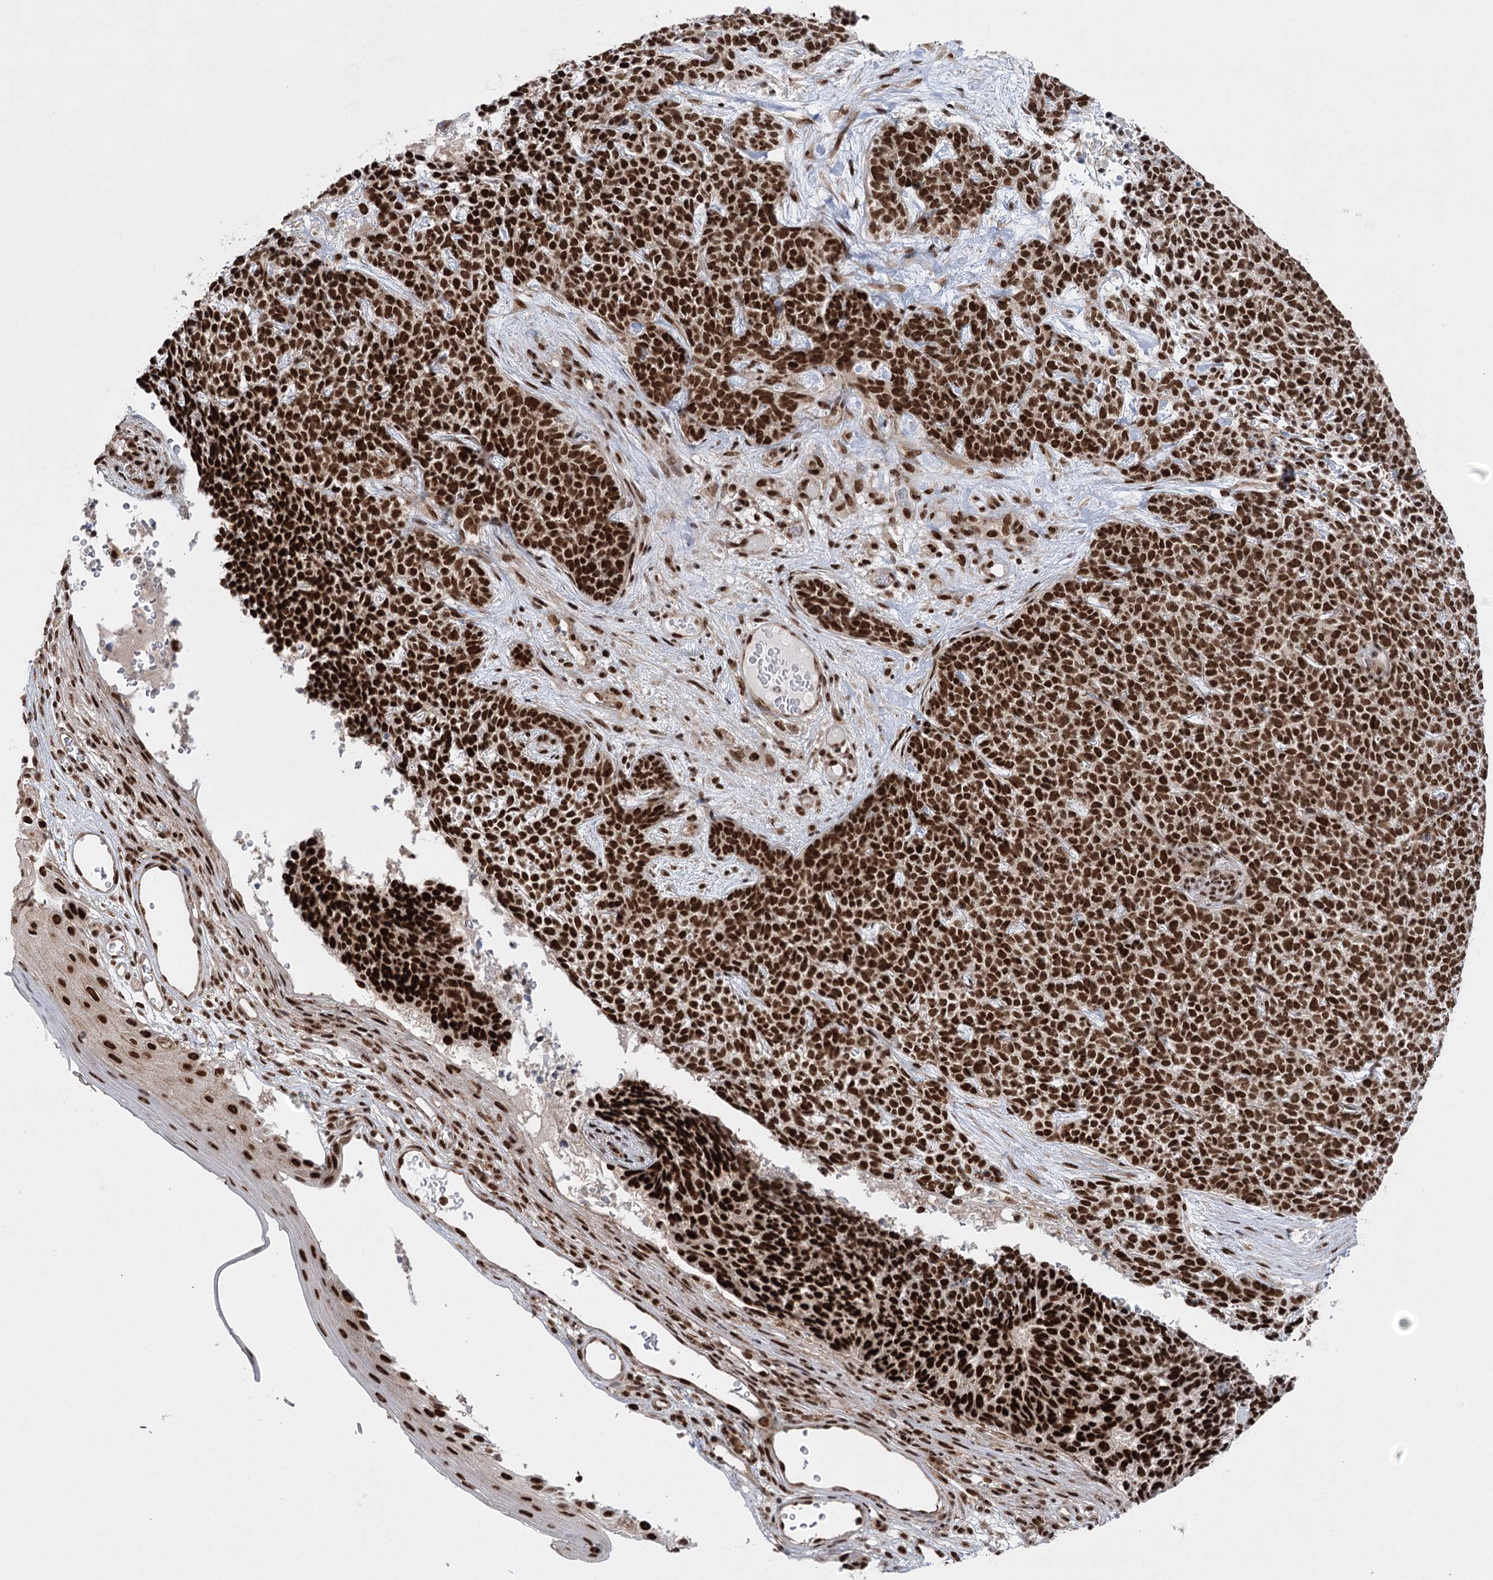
{"staining": {"intensity": "strong", "quantity": ">75%", "location": "nuclear"}, "tissue": "skin cancer", "cell_type": "Tumor cells", "image_type": "cancer", "snomed": [{"axis": "morphology", "description": "Basal cell carcinoma"}, {"axis": "topography", "description": "Skin"}], "caption": "DAB (3,3'-diaminobenzidine) immunohistochemical staining of basal cell carcinoma (skin) displays strong nuclear protein expression in about >75% of tumor cells. (Stains: DAB in brown, nuclei in blue, Microscopy: brightfield microscopy at high magnification).", "gene": "ZCCHC8", "patient": {"sex": "female", "age": 84}}